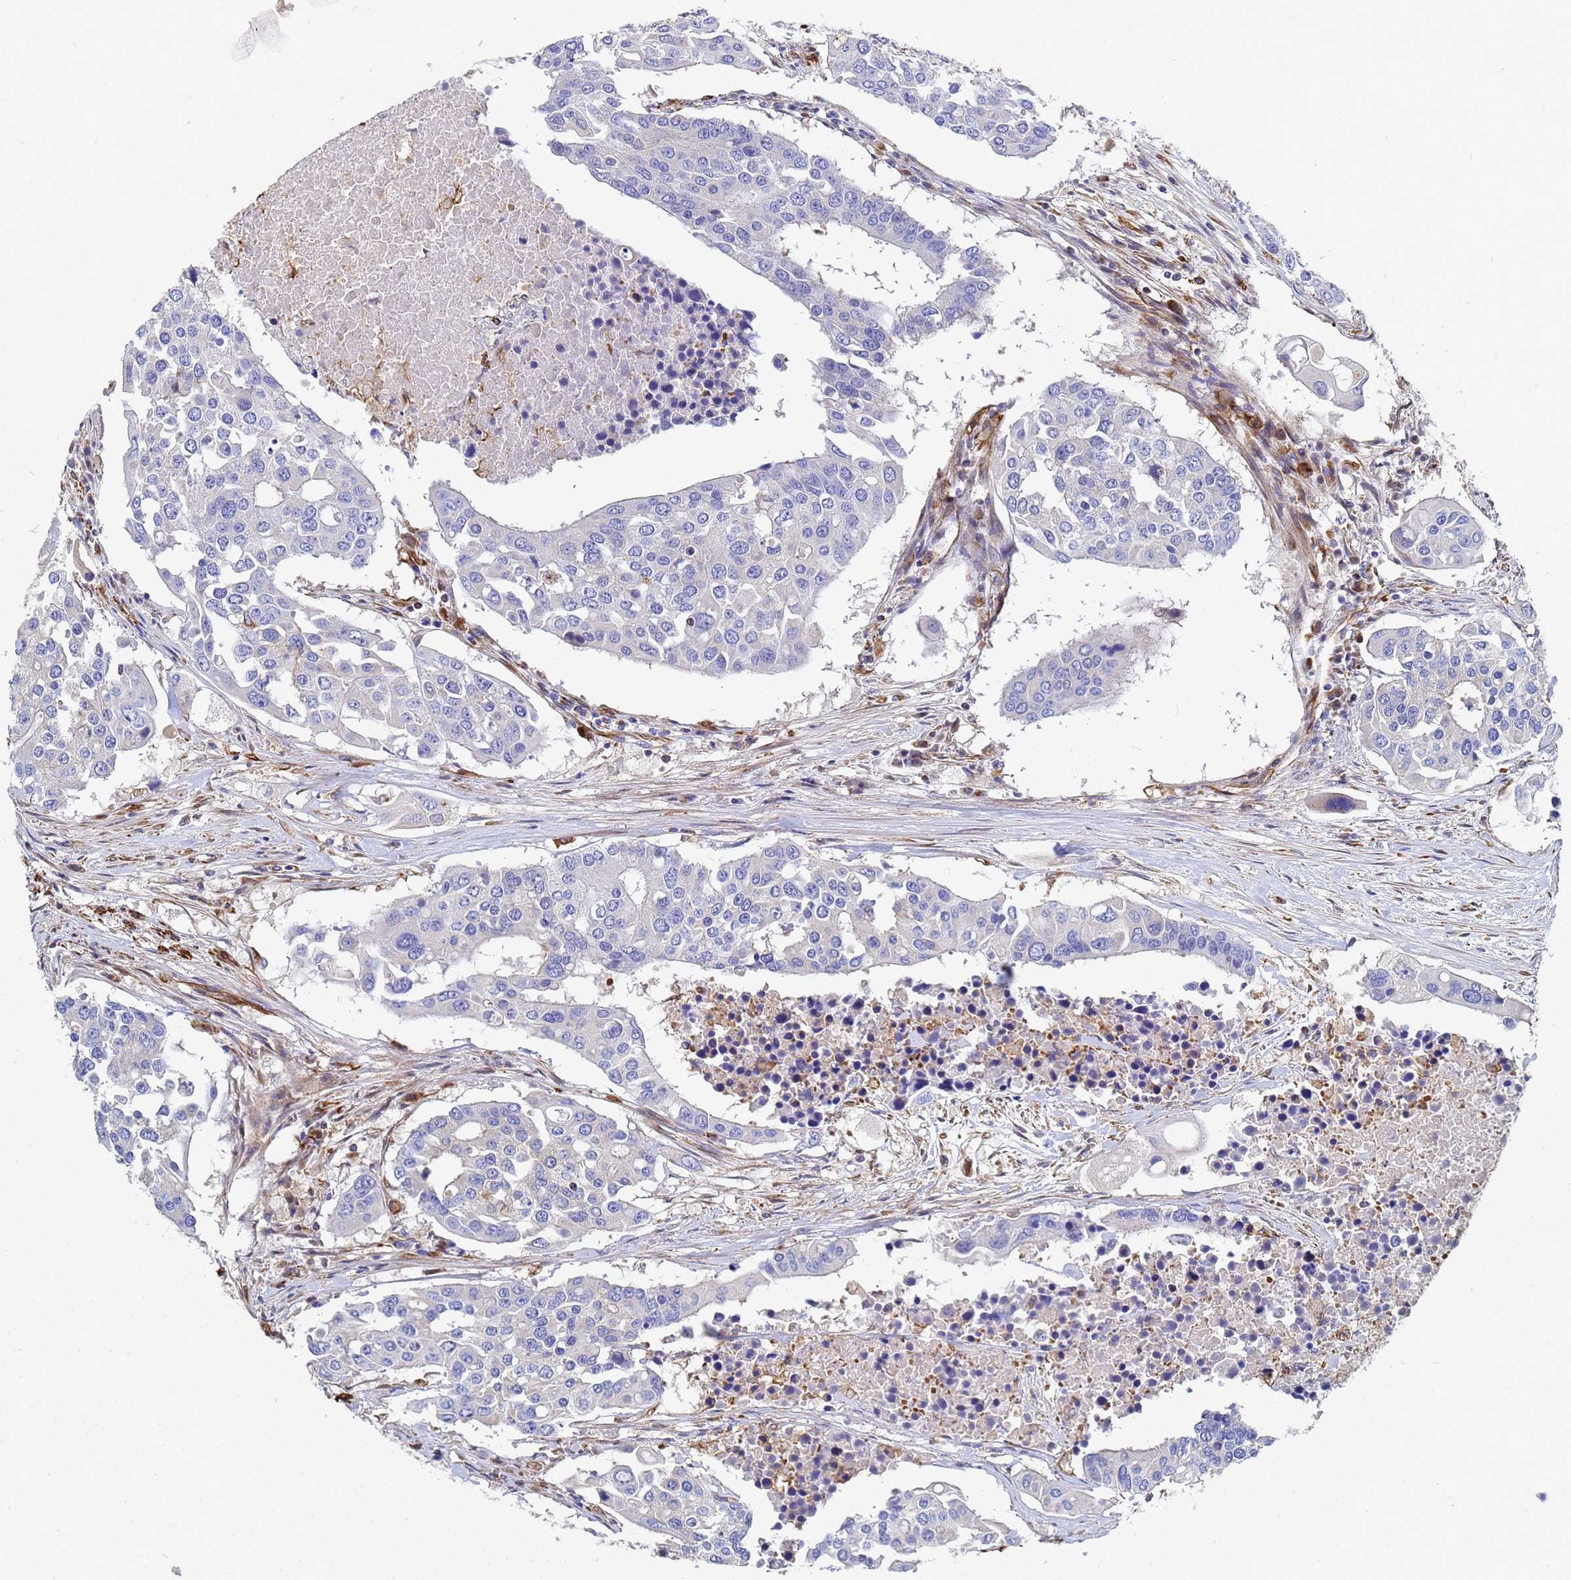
{"staining": {"intensity": "negative", "quantity": "none", "location": "none"}, "tissue": "colorectal cancer", "cell_type": "Tumor cells", "image_type": "cancer", "snomed": [{"axis": "morphology", "description": "Adenocarcinoma, NOS"}, {"axis": "topography", "description": "Colon"}], "caption": "There is no significant staining in tumor cells of adenocarcinoma (colorectal).", "gene": "SYT13", "patient": {"sex": "male", "age": 77}}